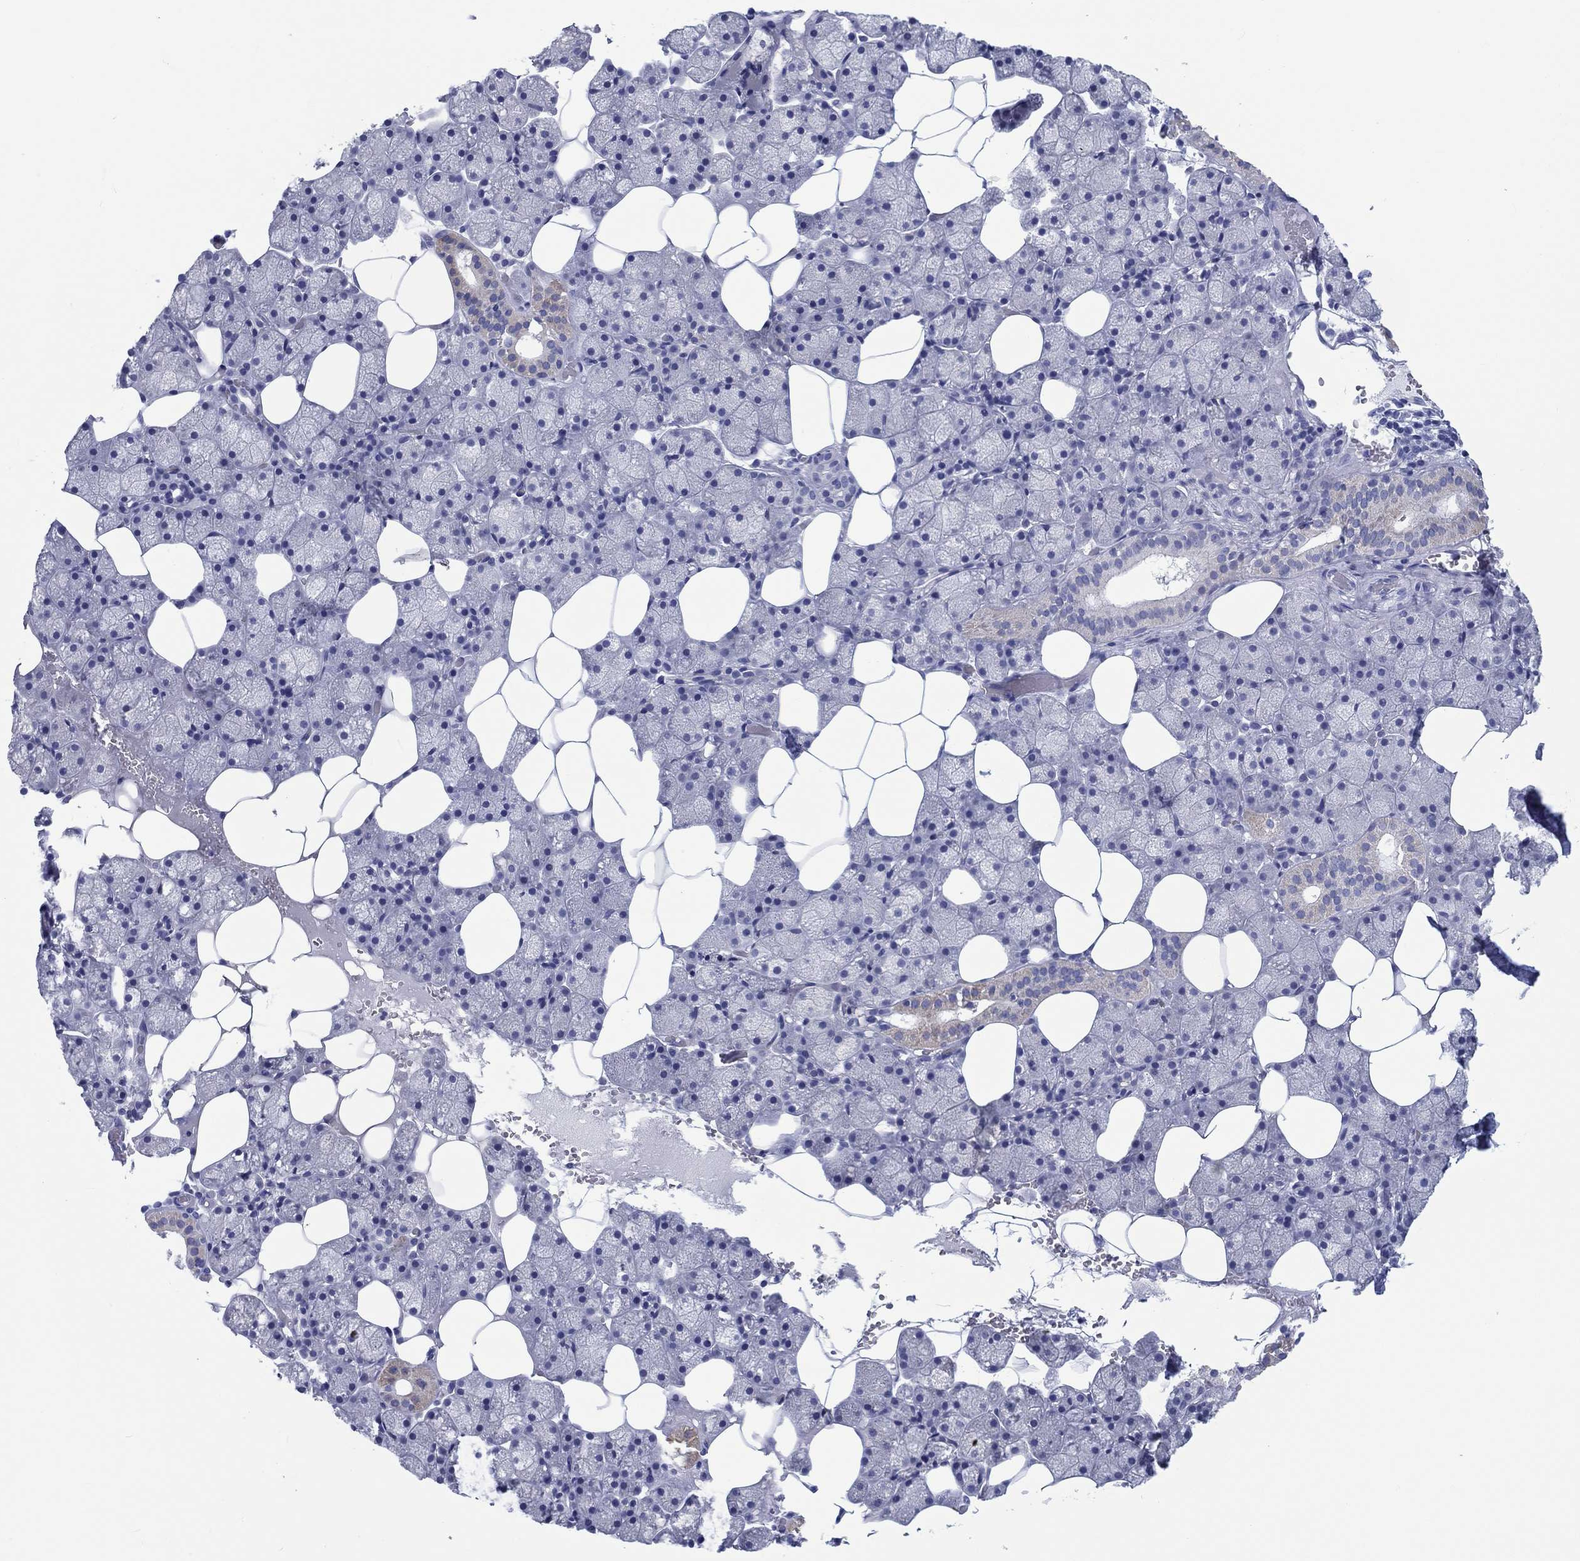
{"staining": {"intensity": "weak", "quantity": "<25%", "location": "cytoplasmic/membranous"}, "tissue": "salivary gland", "cell_type": "Glandular cells", "image_type": "normal", "snomed": [{"axis": "morphology", "description": "Normal tissue, NOS"}, {"axis": "topography", "description": "Salivary gland"}], "caption": "A high-resolution image shows immunohistochemistry staining of unremarkable salivary gland, which displays no significant staining in glandular cells. (DAB IHC with hematoxylin counter stain).", "gene": "H1", "patient": {"sex": "male", "age": 38}}